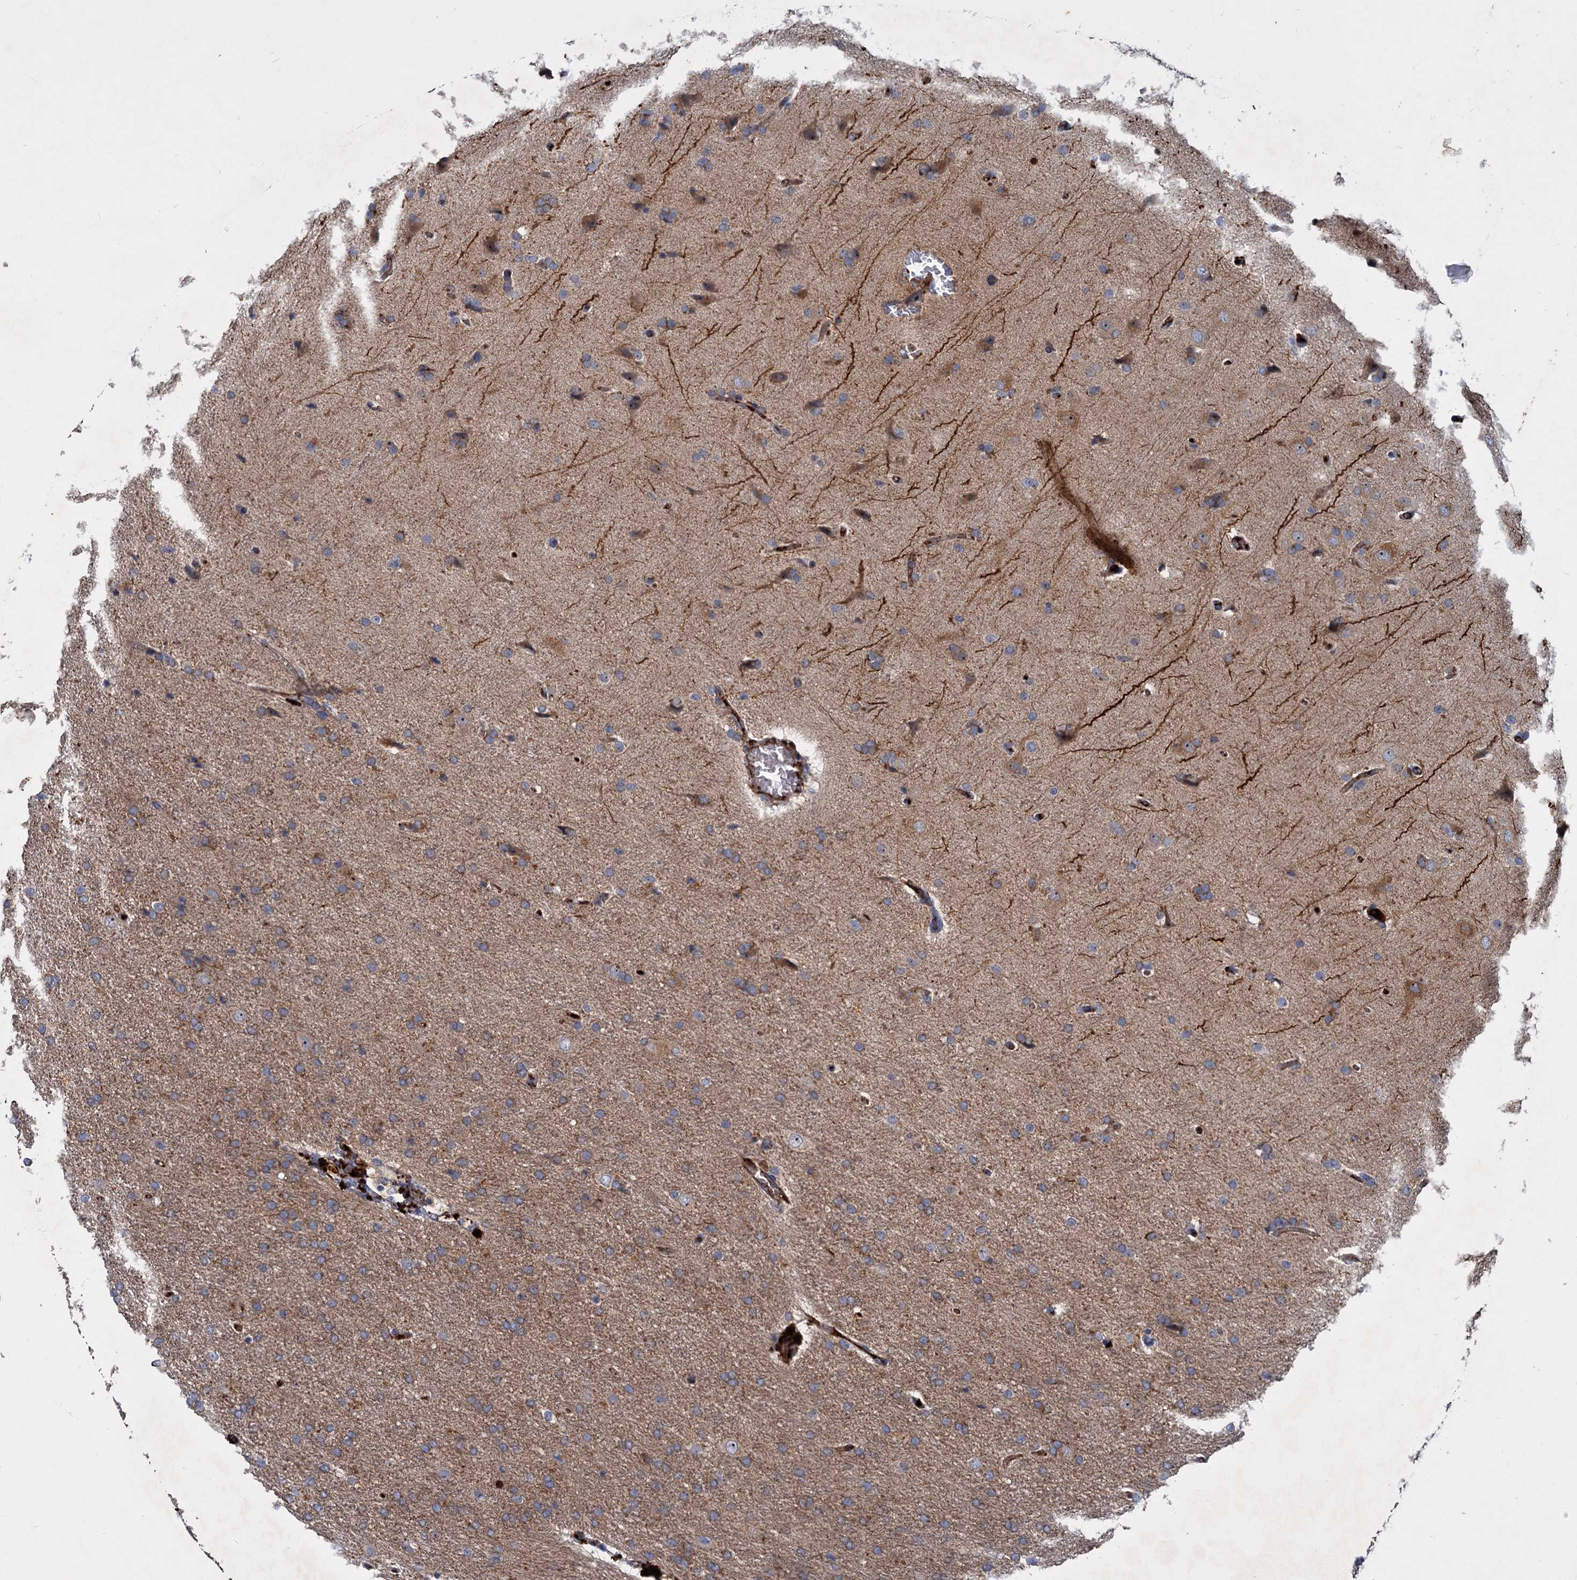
{"staining": {"intensity": "moderate", "quantity": ">75%", "location": "cytoplasmic/membranous"}, "tissue": "glioma", "cell_type": "Tumor cells", "image_type": "cancer", "snomed": [{"axis": "morphology", "description": "Glioma, malignant, High grade"}, {"axis": "topography", "description": "Brain"}], "caption": "Human glioma stained with a brown dye reveals moderate cytoplasmic/membranous positive expression in approximately >75% of tumor cells.", "gene": "CHRD", "patient": {"sex": "male", "age": 72}}